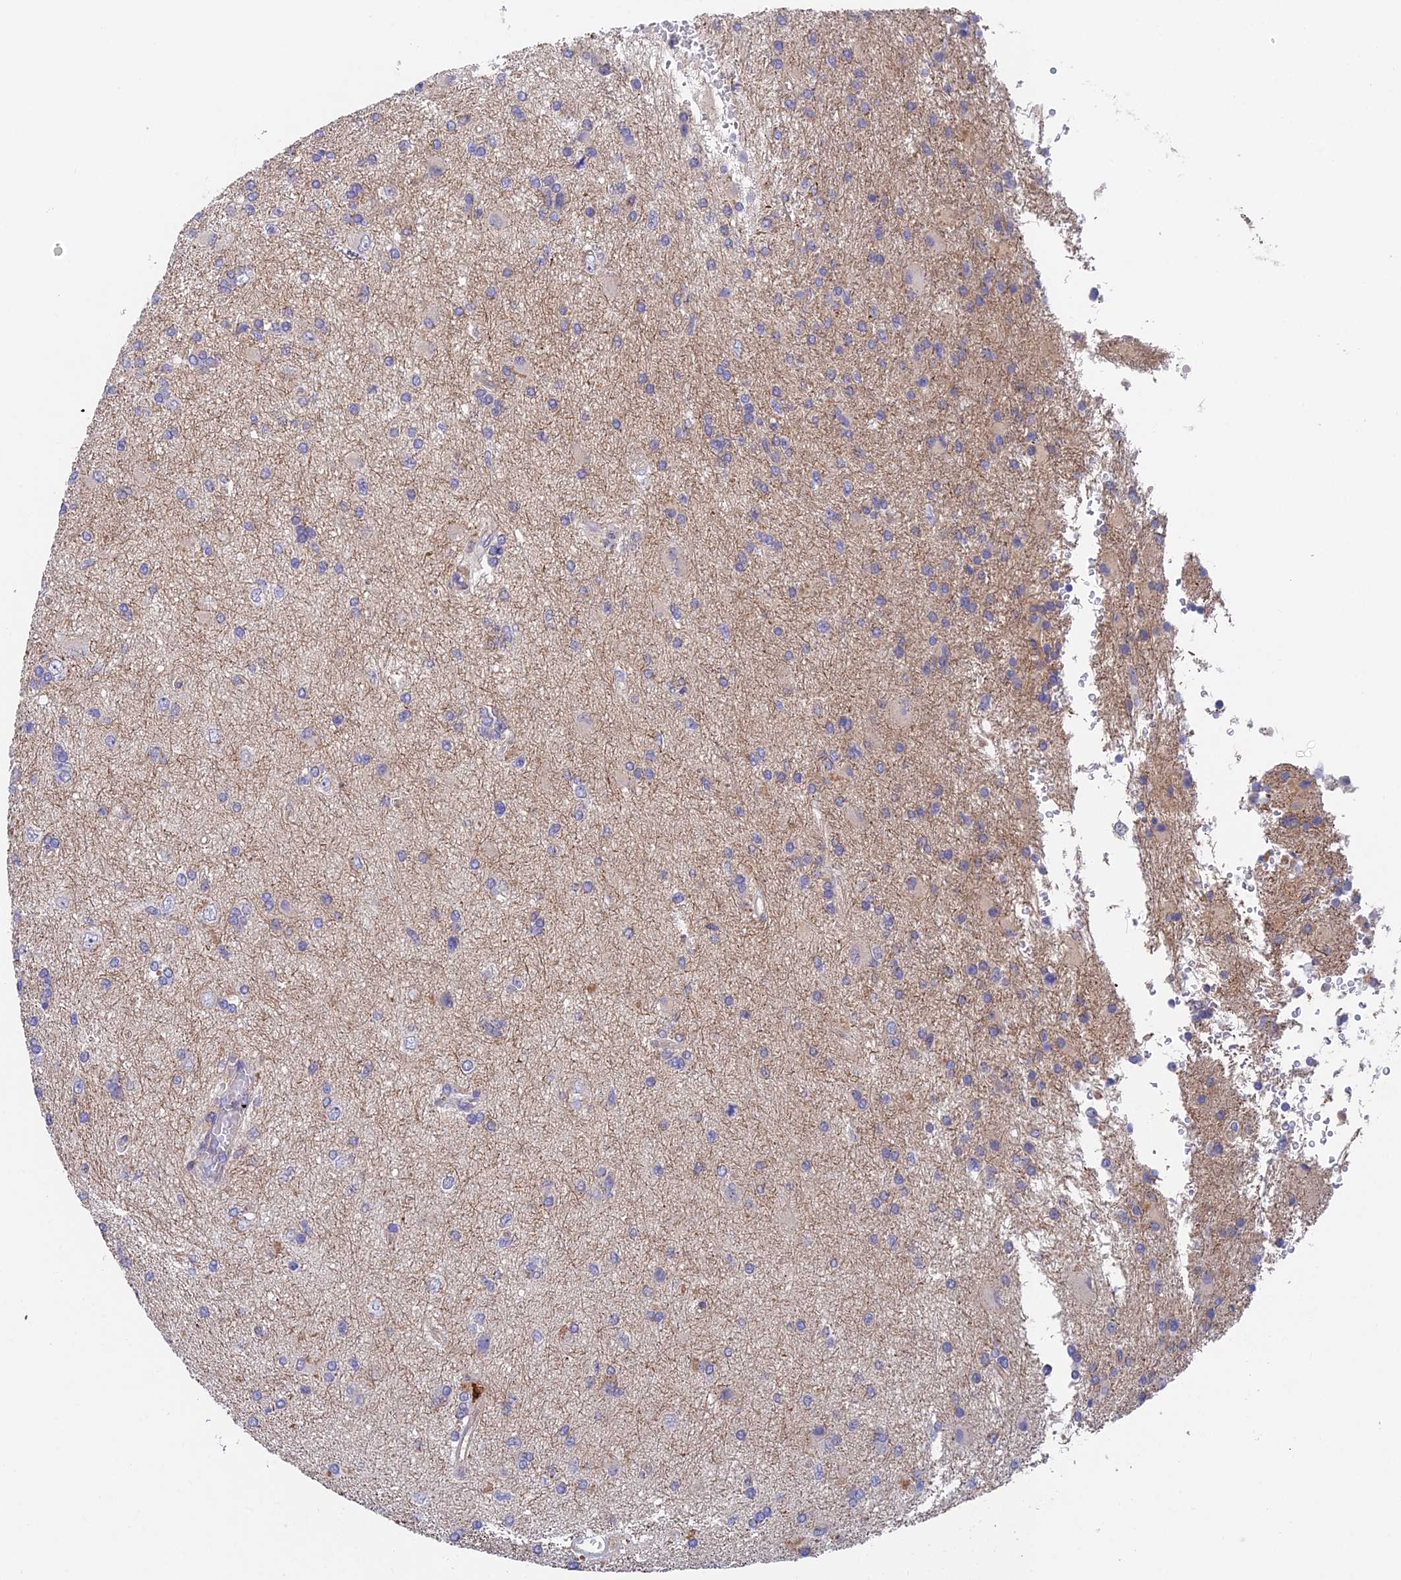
{"staining": {"intensity": "negative", "quantity": "none", "location": "none"}, "tissue": "glioma", "cell_type": "Tumor cells", "image_type": "cancer", "snomed": [{"axis": "morphology", "description": "Glioma, malignant, High grade"}, {"axis": "topography", "description": "Brain"}], "caption": "Malignant glioma (high-grade) stained for a protein using immunohistochemistry (IHC) displays no expression tumor cells.", "gene": "ADAMTS13", "patient": {"sex": "male", "age": 56}}